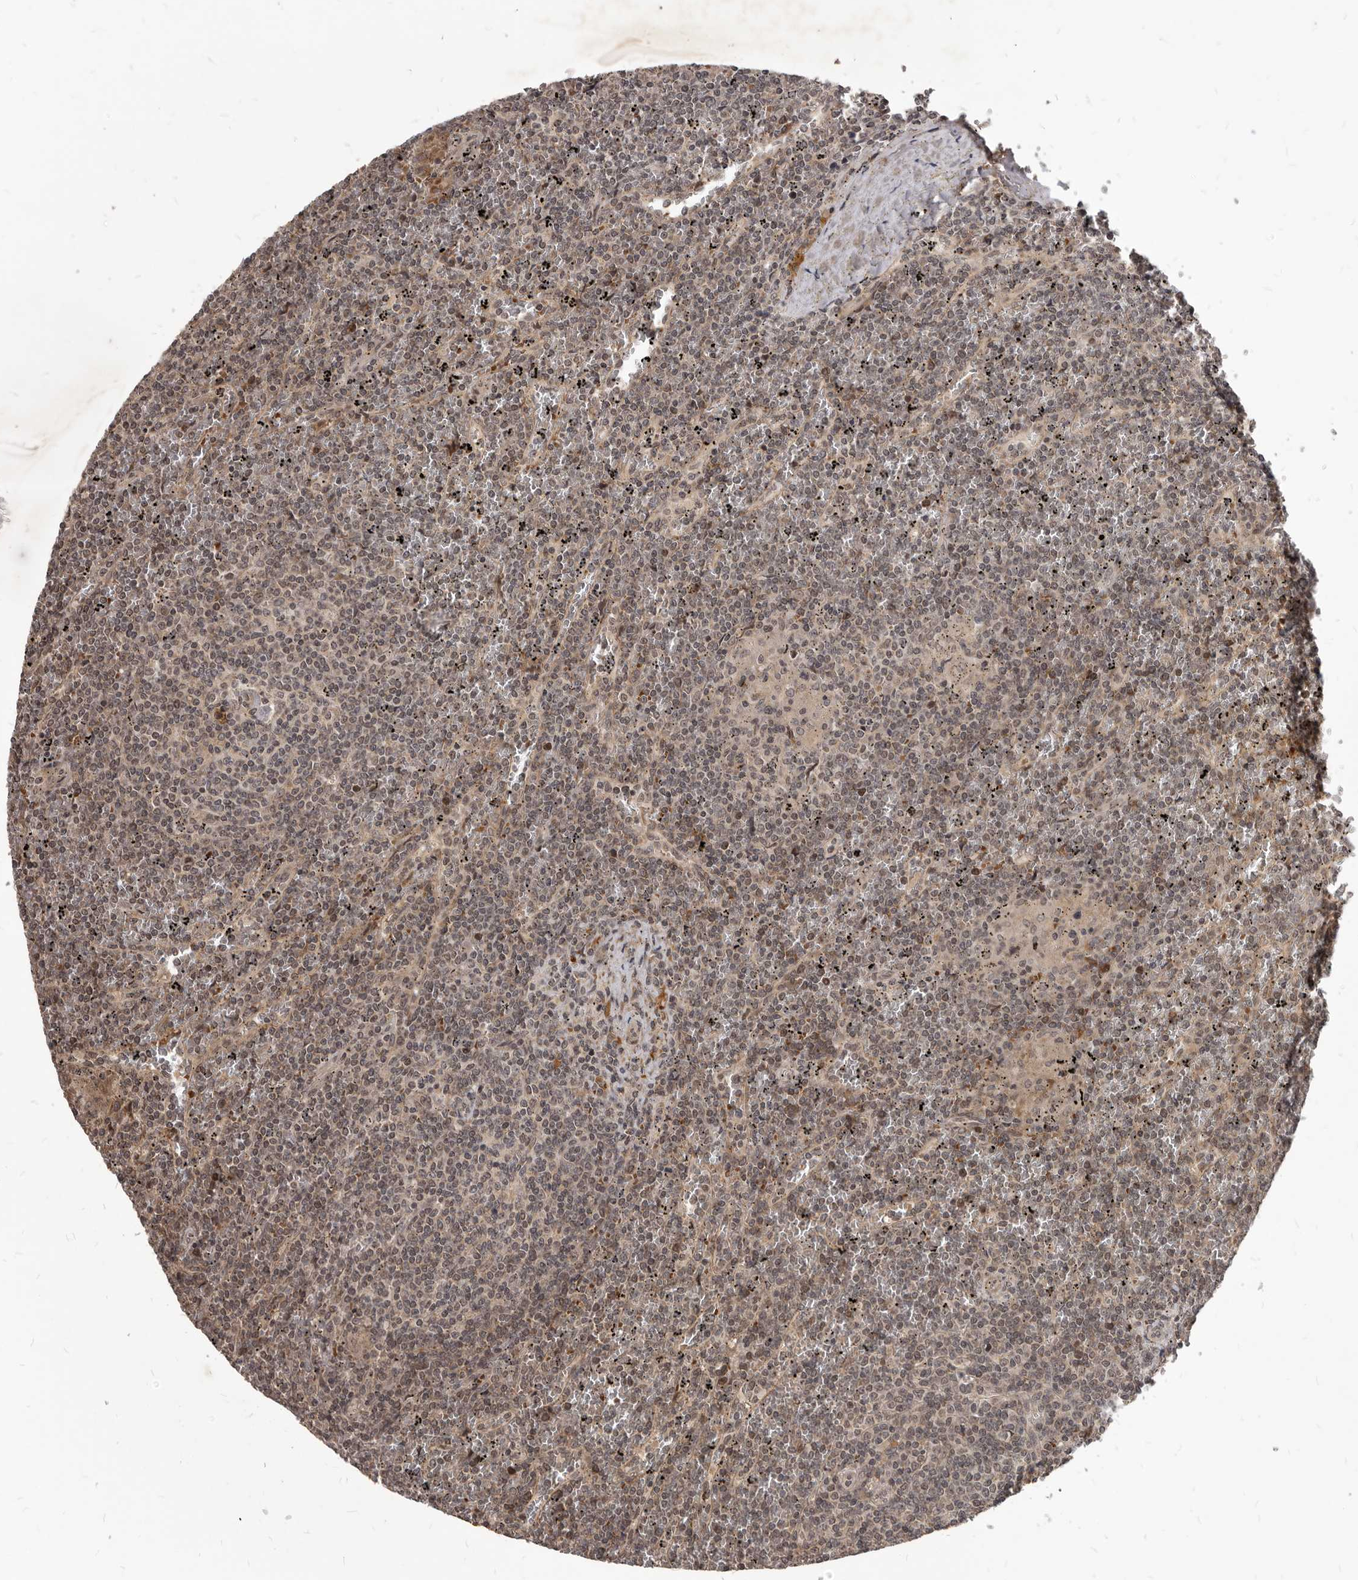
{"staining": {"intensity": "moderate", "quantity": ">75%", "location": "nuclear"}, "tissue": "lymphoma", "cell_type": "Tumor cells", "image_type": "cancer", "snomed": [{"axis": "morphology", "description": "Malignant lymphoma, non-Hodgkin's type, Low grade"}, {"axis": "topography", "description": "Spleen"}], "caption": "A medium amount of moderate nuclear staining is appreciated in about >75% of tumor cells in malignant lymphoma, non-Hodgkin's type (low-grade) tissue.", "gene": "GABPB2", "patient": {"sex": "female", "age": 19}}